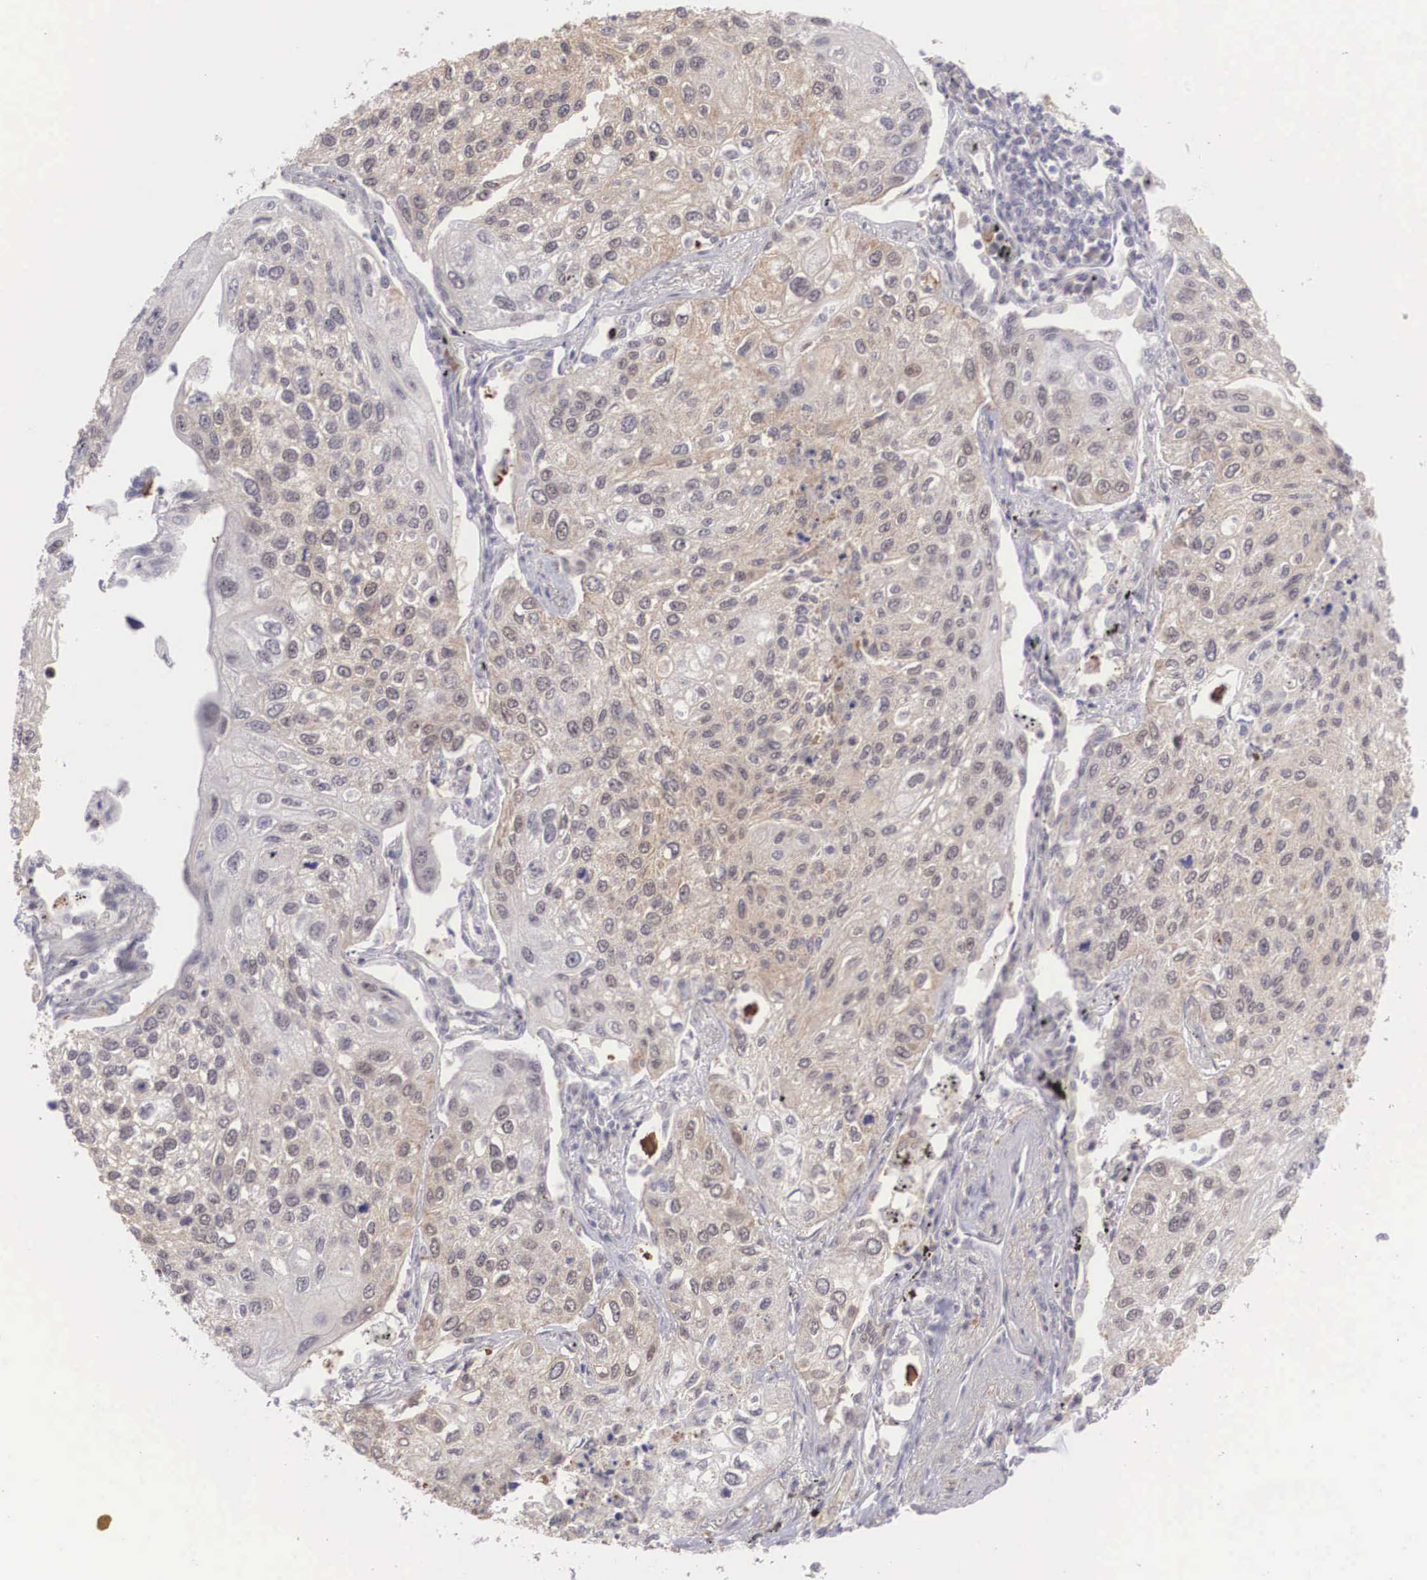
{"staining": {"intensity": "weak", "quantity": ">75%", "location": "cytoplasmic/membranous,nuclear"}, "tissue": "lung cancer", "cell_type": "Tumor cells", "image_type": "cancer", "snomed": [{"axis": "morphology", "description": "Squamous cell carcinoma, NOS"}, {"axis": "topography", "description": "Lung"}], "caption": "A brown stain shows weak cytoplasmic/membranous and nuclear expression of a protein in human lung squamous cell carcinoma tumor cells.", "gene": "NINL", "patient": {"sex": "male", "age": 75}}